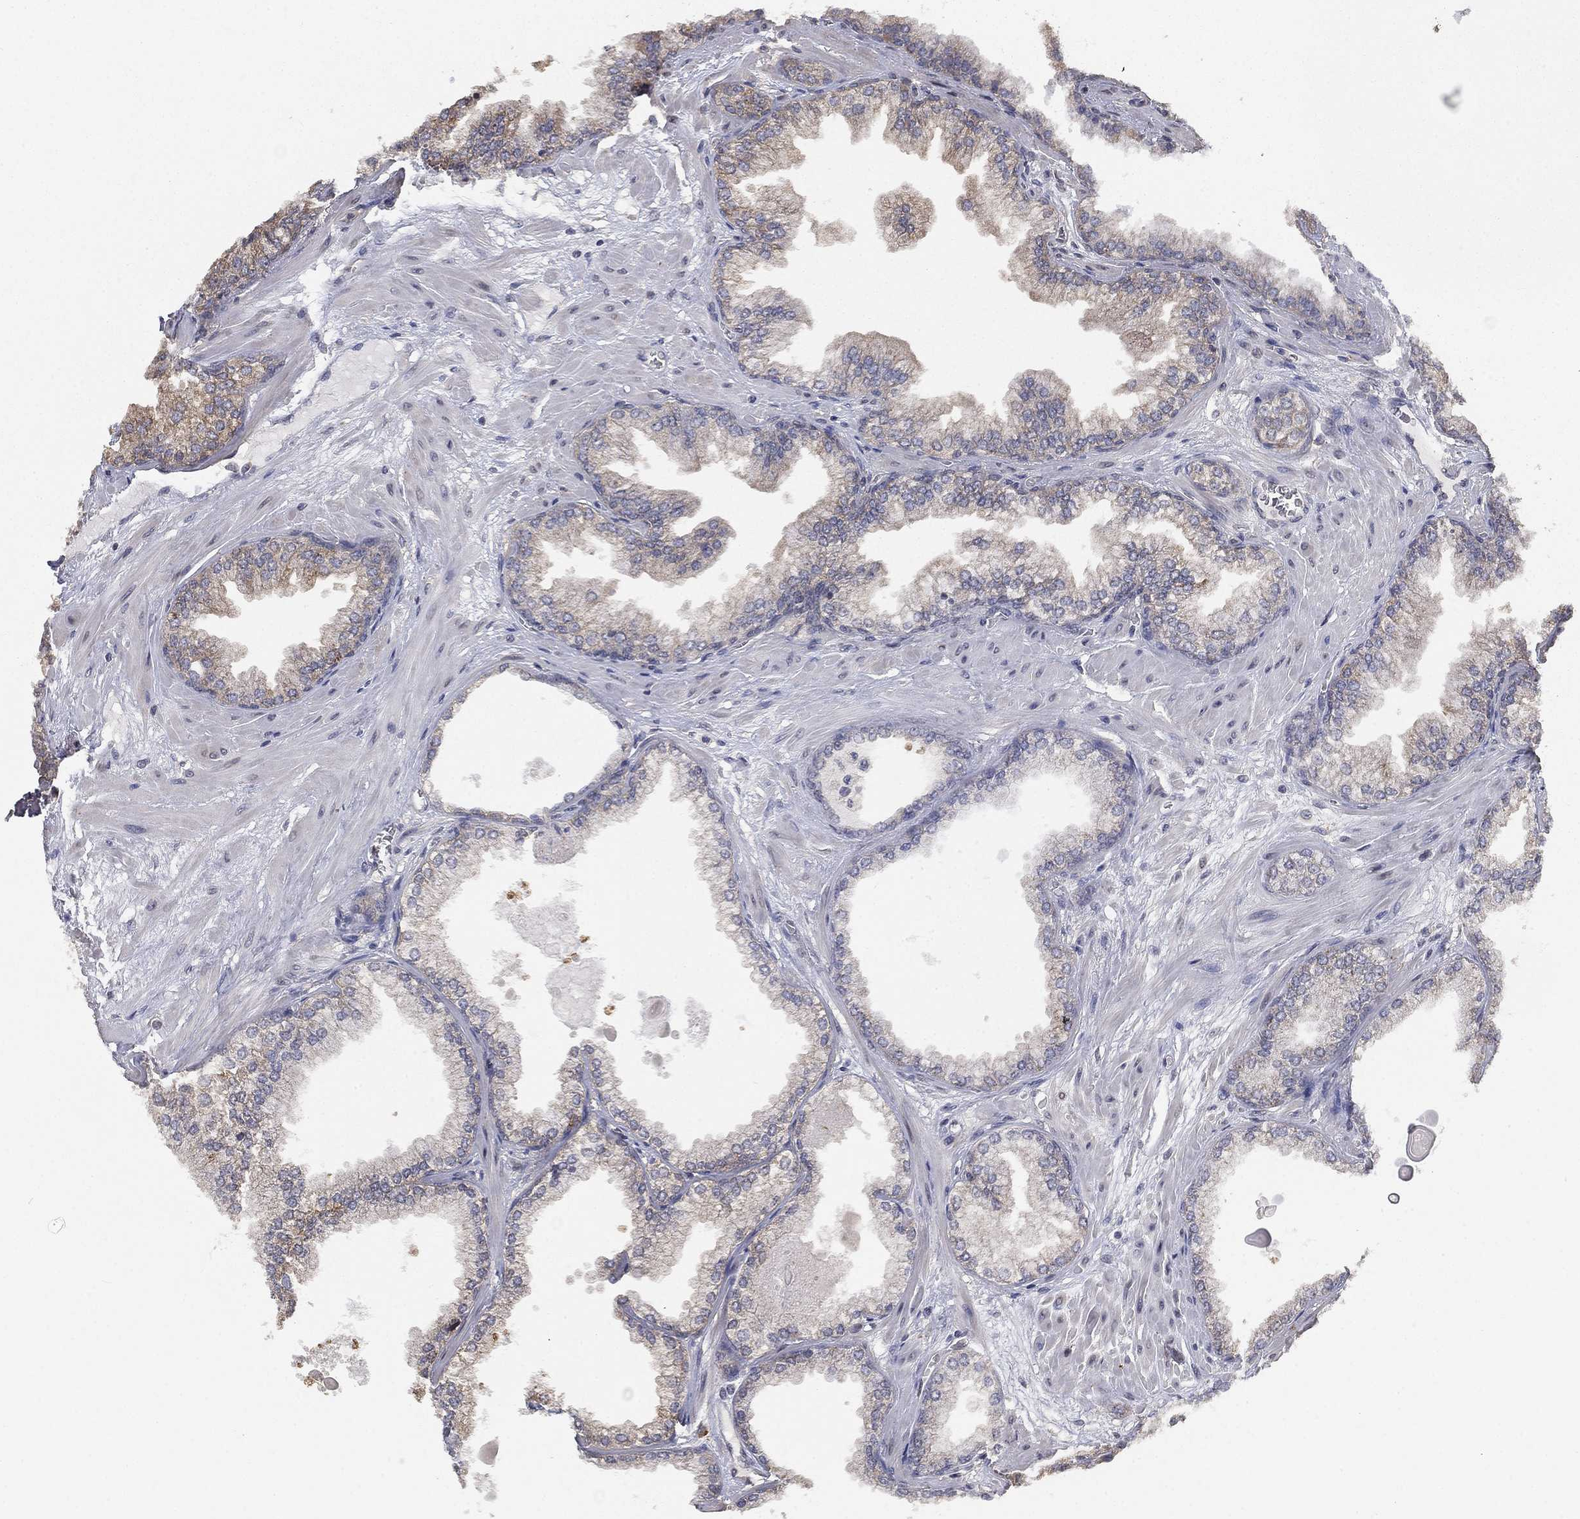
{"staining": {"intensity": "weak", "quantity": "<25%", "location": "cytoplasmic/membranous"}, "tissue": "prostate cancer", "cell_type": "Tumor cells", "image_type": "cancer", "snomed": [{"axis": "morphology", "description": "Adenocarcinoma, Low grade"}, {"axis": "topography", "description": "Prostate"}], "caption": "Protein analysis of prostate cancer displays no significant staining in tumor cells. (DAB immunohistochemistry with hematoxylin counter stain).", "gene": "UBA5", "patient": {"sex": "male", "age": 72}}